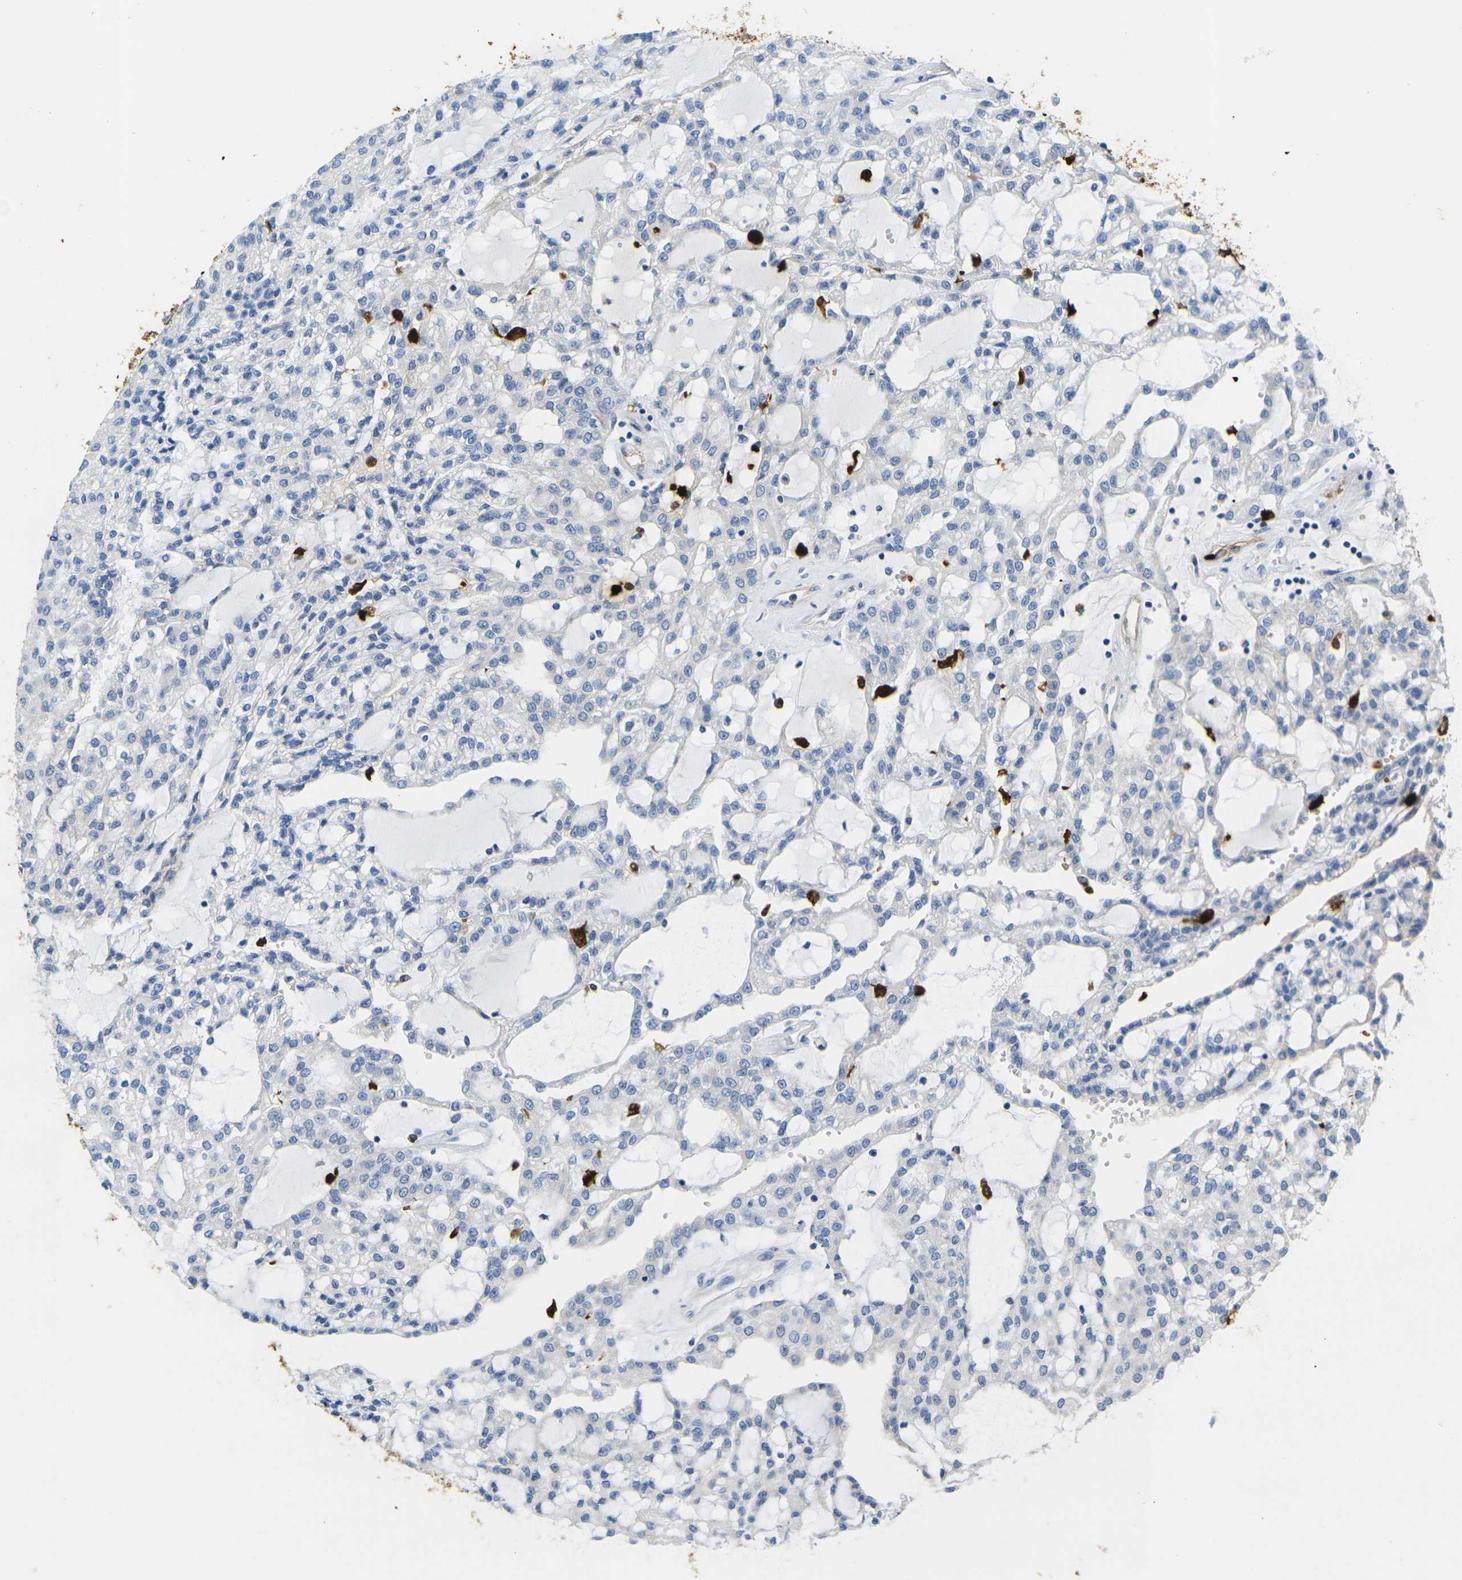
{"staining": {"intensity": "negative", "quantity": "none", "location": "none"}, "tissue": "renal cancer", "cell_type": "Tumor cells", "image_type": "cancer", "snomed": [{"axis": "morphology", "description": "Adenocarcinoma, NOS"}, {"axis": "topography", "description": "Kidney"}], "caption": "A photomicrograph of renal cancer (adenocarcinoma) stained for a protein reveals no brown staining in tumor cells.", "gene": "S100A9", "patient": {"sex": "male", "age": 63}}